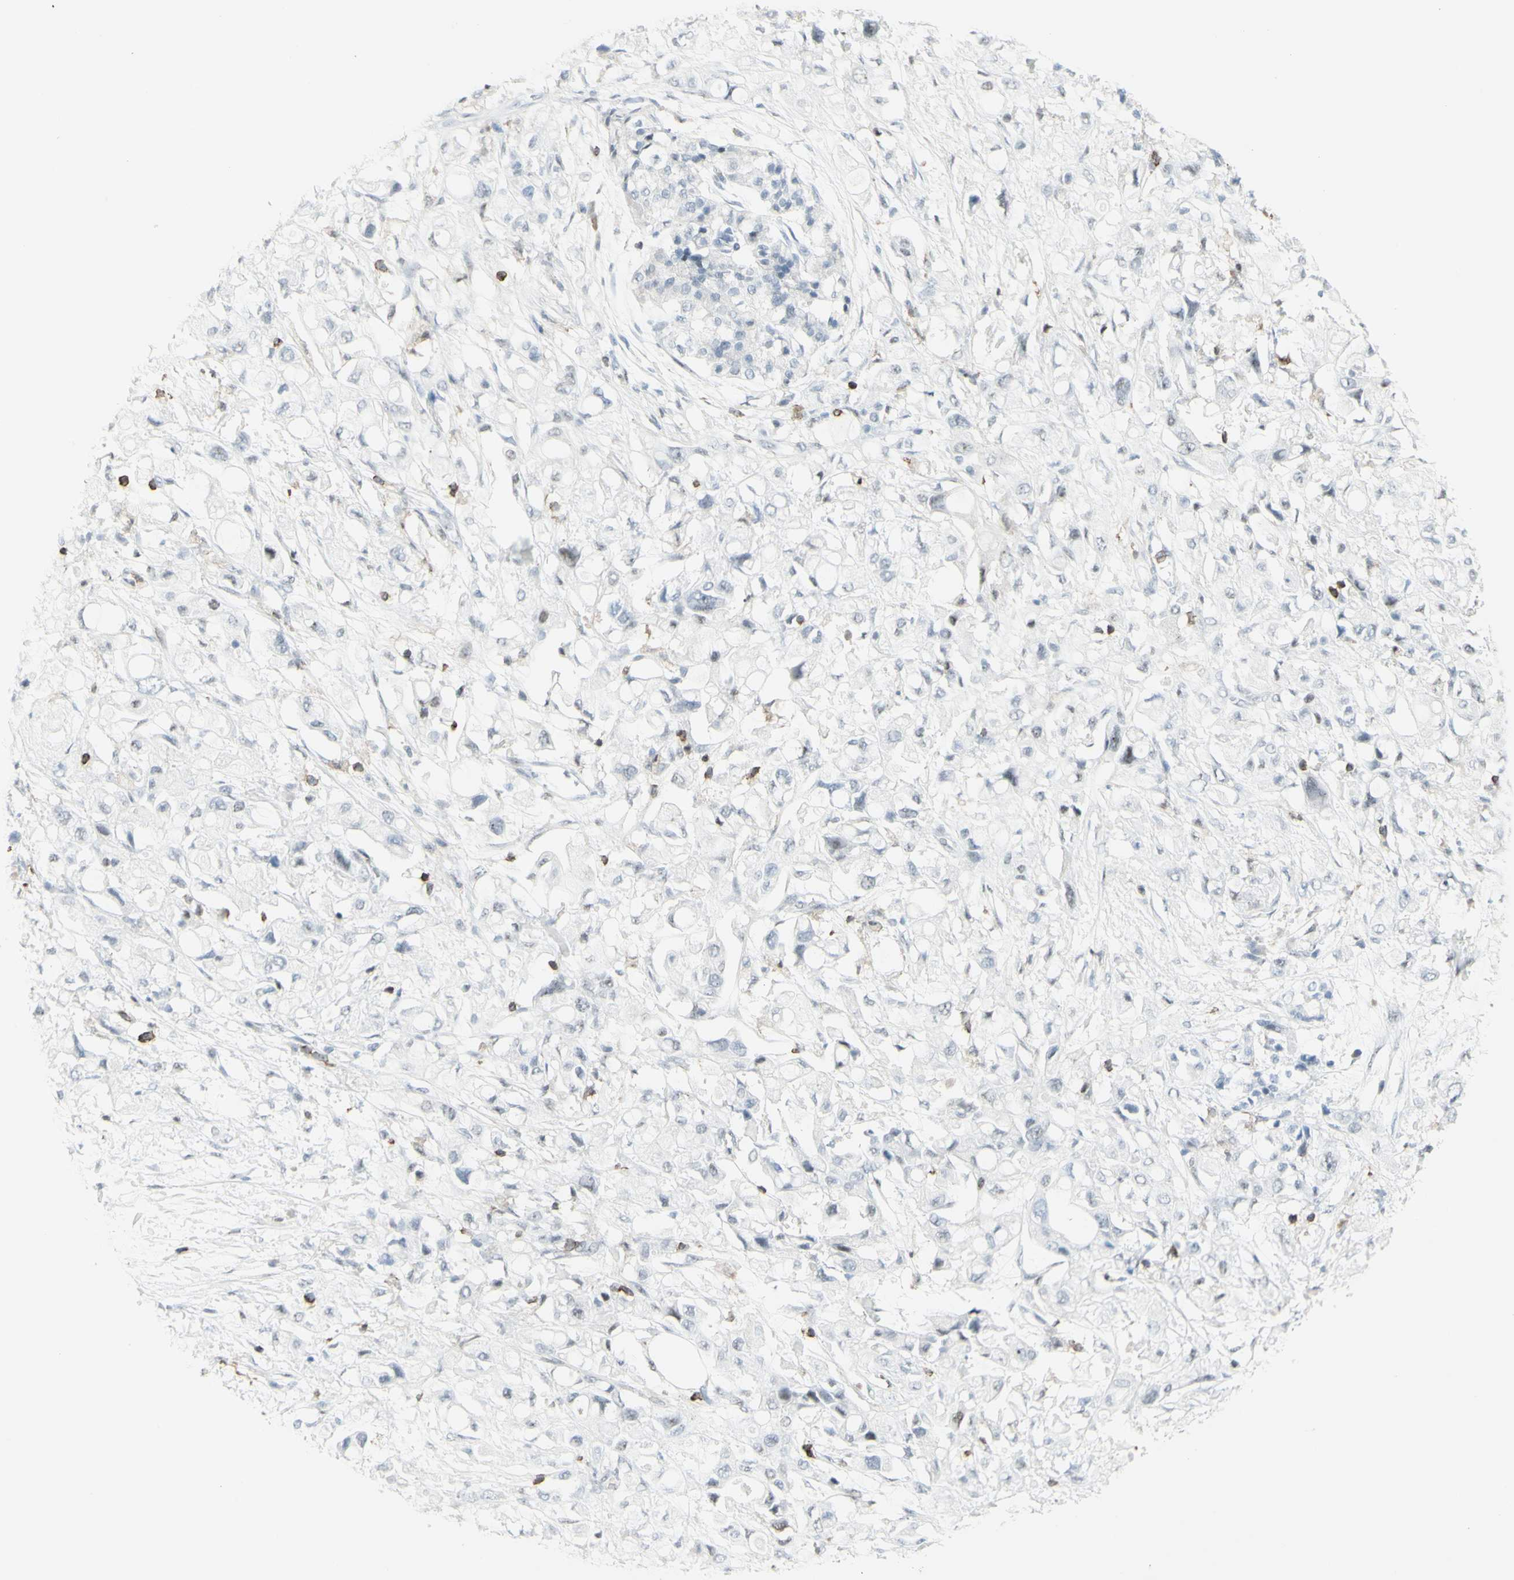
{"staining": {"intensity": "negative", "quantity": "none", "location": "none"}, "tissue": "pancreatic cancer", "cell_type": "Tumor cells", "image_type": "cancer", "snomed": [{"axis": "morphology", "description": "Adenocarcinoma, NOS"}, {"axis": "topography", "description": "Pancreas"}], "caption": "Tumor cells are negative for brown protein staining in pancreatic cancer (adenocarcinoma).", "gene": "NRG1", "patient": {"sex": "female", "age": 56}}